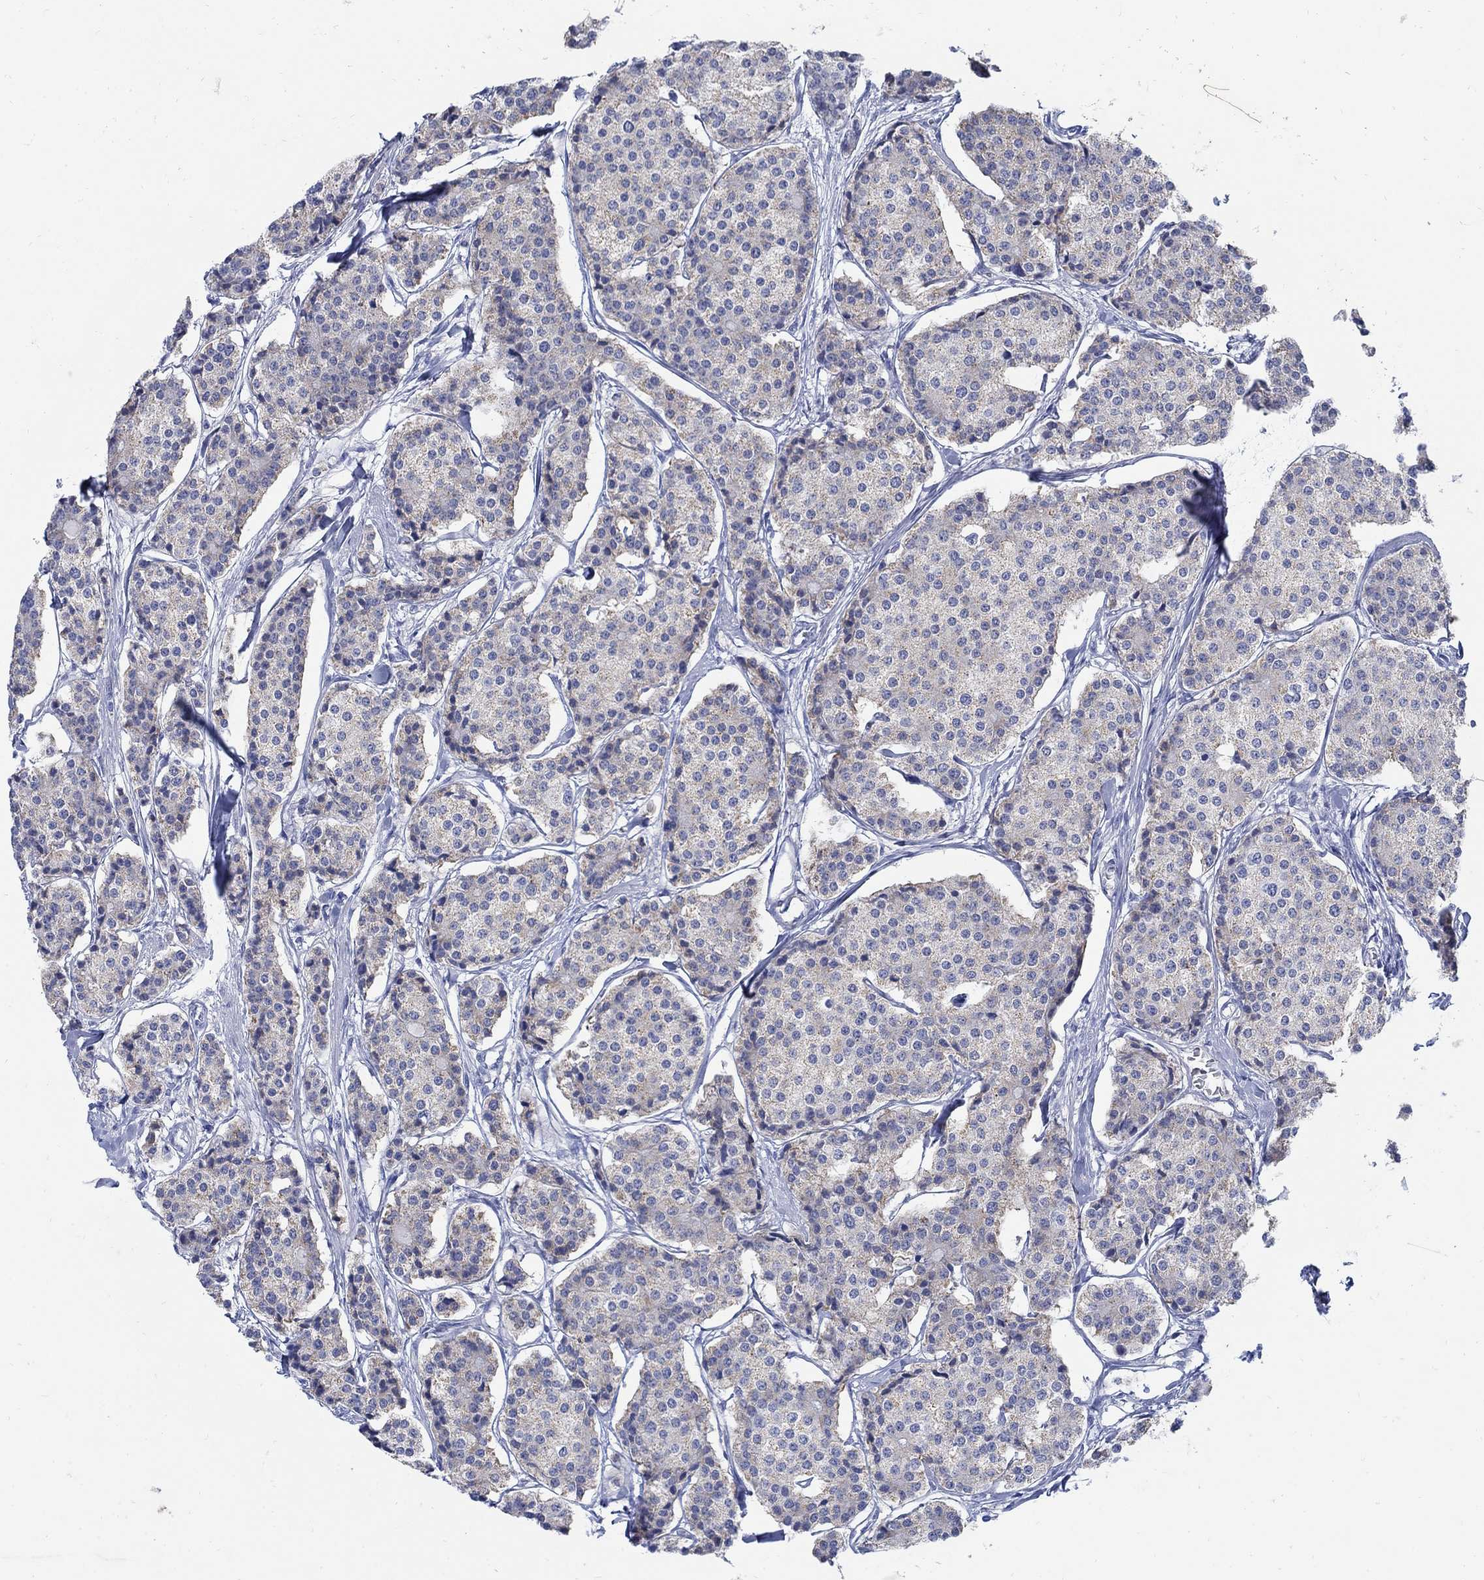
{"staining": {"intensity": "negative", "quantity": "none", "location": "none"}, "tissue": "carcinoid", "cell_type": "Tumor cells", "image_type": "cancer", "snomed": [{"axis": "morphology", "description": "Carcinoid, malignant, NOS"}, {"axis": "topography", "description": "Small intestine"}], "caption": "Immunohistochemical staining of human carcinoid reveals no significant staining in tumor cells.", "gene": "ZDHHC14", "patient": {"sex": "female", "age": 65}}